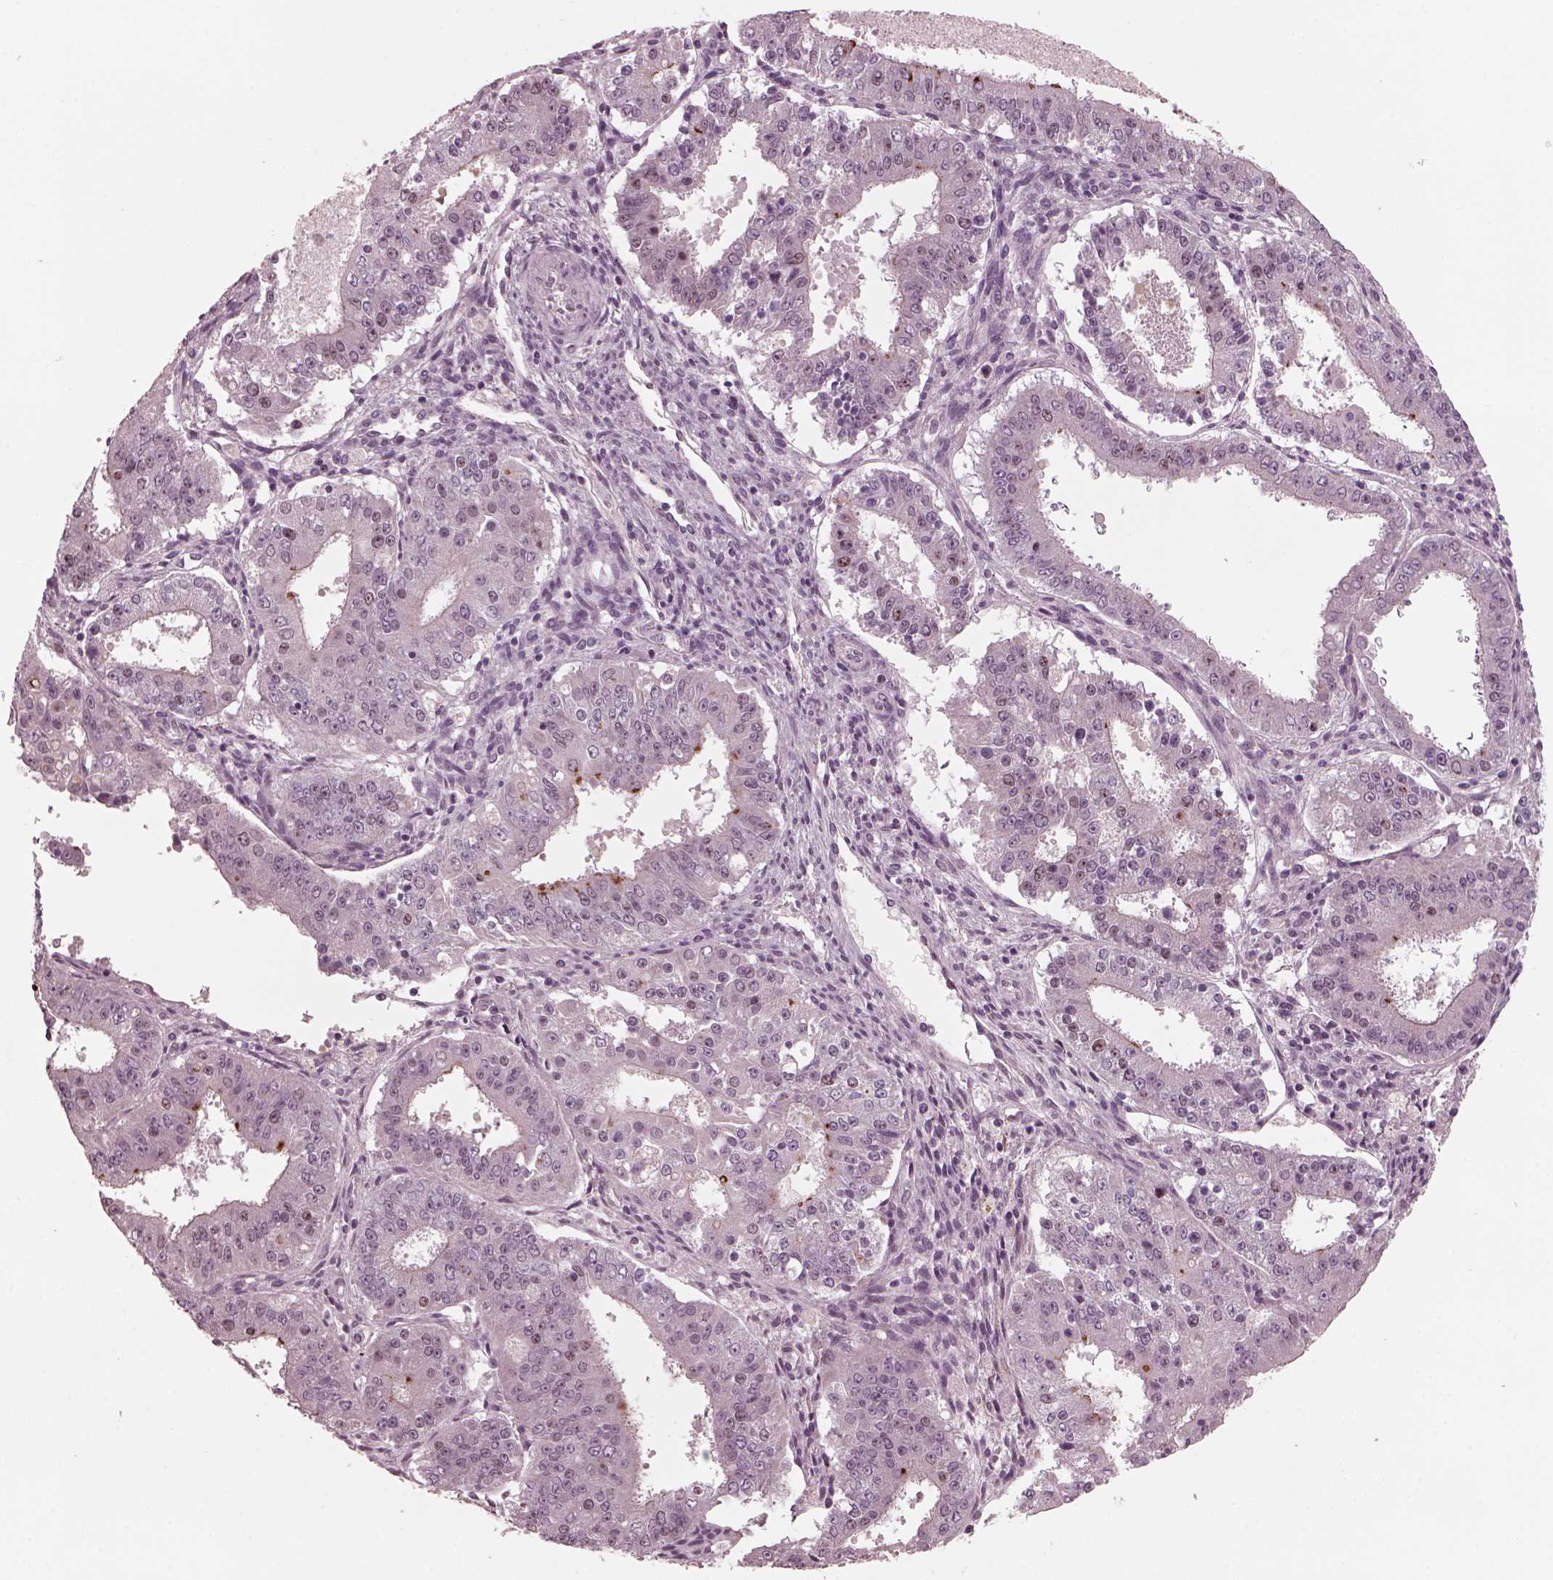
{"staining": {"intensity": "negative", "quantity": "none", "location": "none"}, "tissue": "ovarian cancer", "cell_type": "Tumor cells", "image_type": "cancer", "snomed": [{"axis": "morphology", "description": "Carcinoma, endometroid"}, {"axis": "topography", "description": "Ovary"}], "caption": "An immunohistochemistry image of ovarian endometroid carcinoma is shown. There is no staining in tumor cells of ovarian endometroid carcinoma. The staining was performed using DAB to visualize the protein expression in brown, while the nuclei were stained in blue with hematoxylin (Magnification: 20x).", "gene": "SAXO1", "patient": {"sex": "female", "age": 42}}